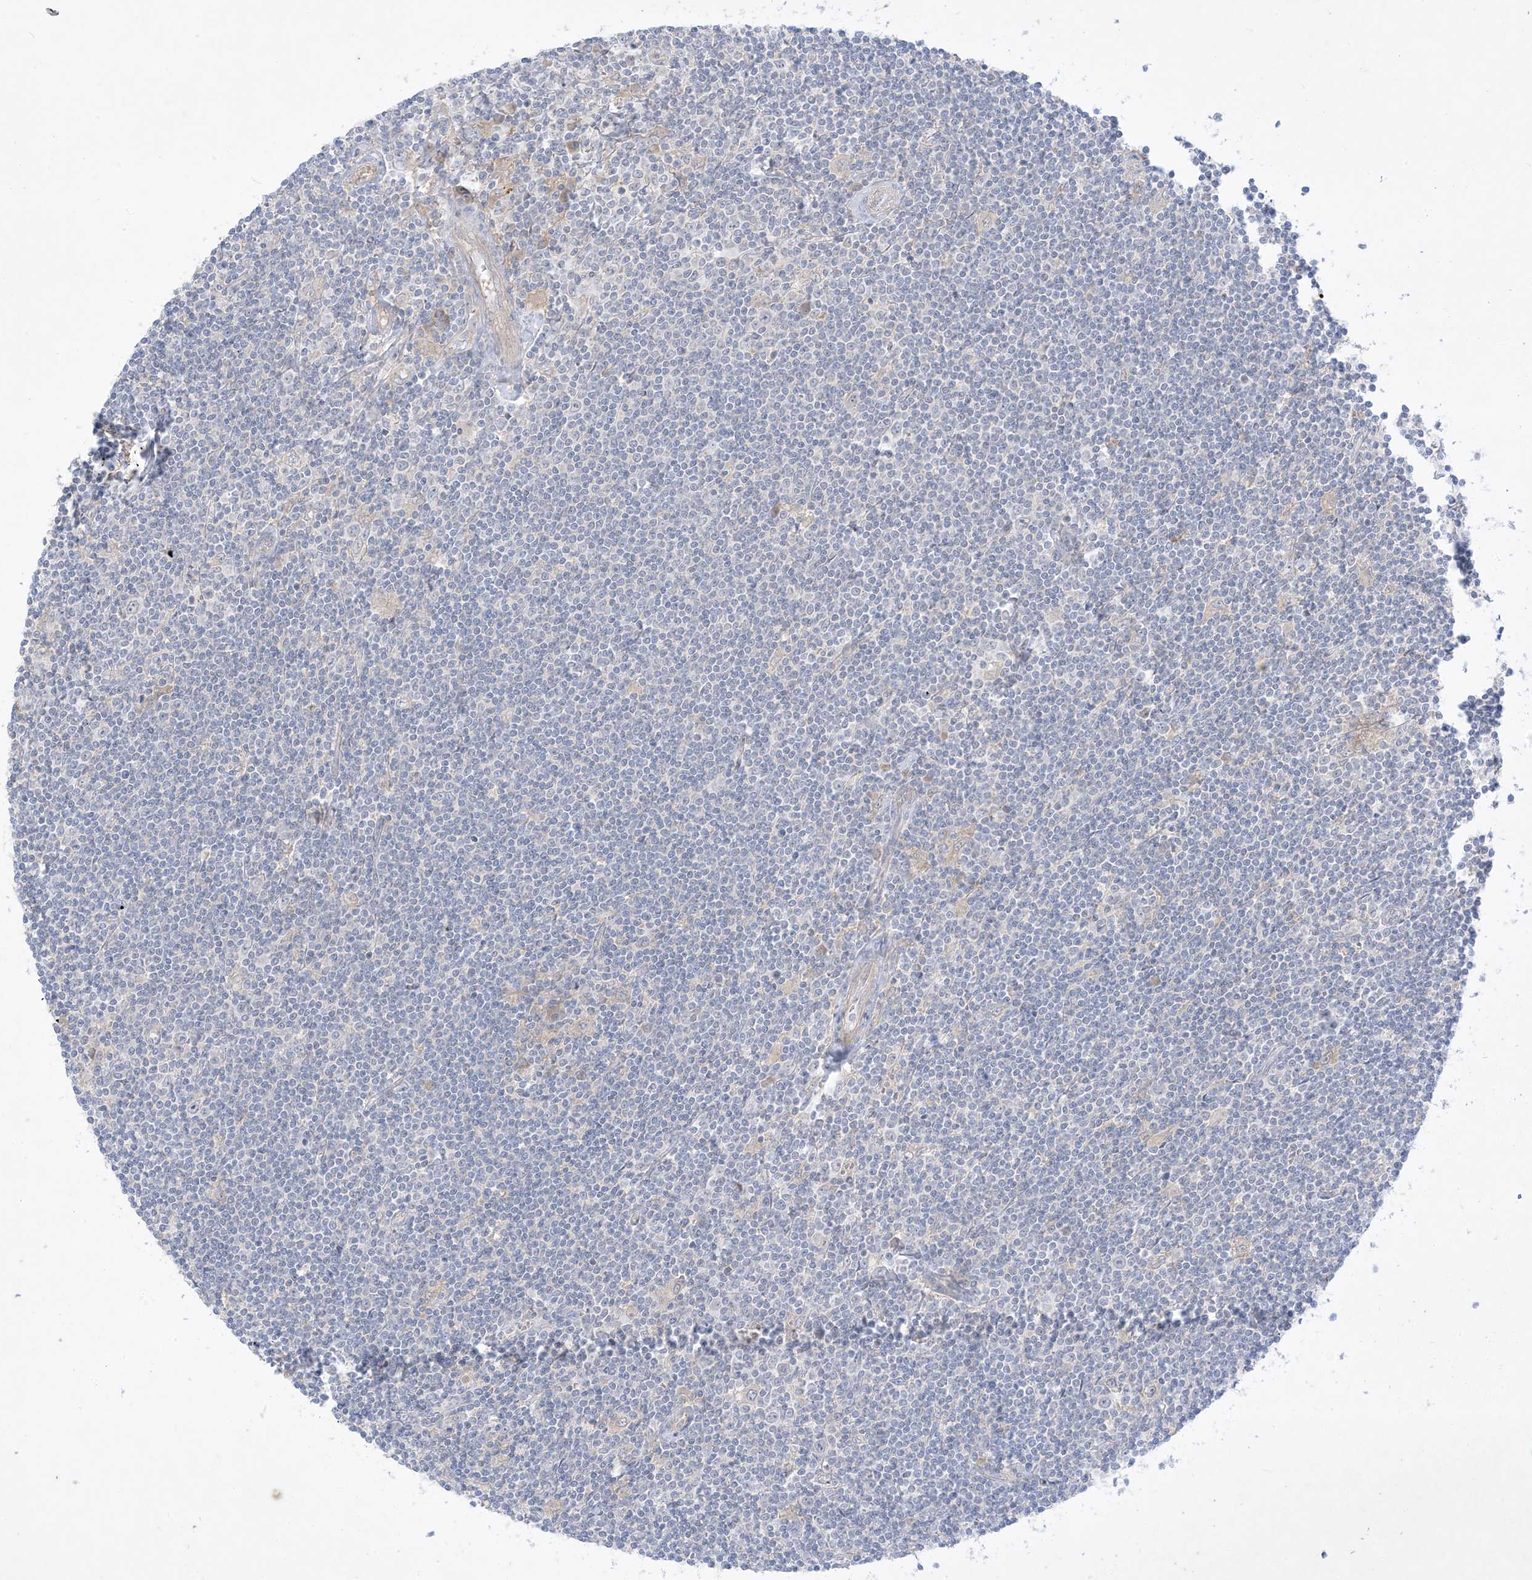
{"staining": {"intensity": "negative", "quantity": "none", "location": "none"}, "tissue": "lymphoma", "cell_type": "Tumor cells", "image_type": "cancer", "snomed": [{"axis": "morphology", "description": "Malignant lymphoma, non-Hodgkin's type, Low grade"}, {"axis": "topography", "description": "Spleen"}], "caption": "DAB (3,3'-diaminobenzidine) immunohistochemical staining of low-grade malignant lymphoma, non-Hodgkin's type reveals no significant expression in tumor cells.", "gene": "PLEKHA3", "patient": {"sex": "male", "age": 76}}